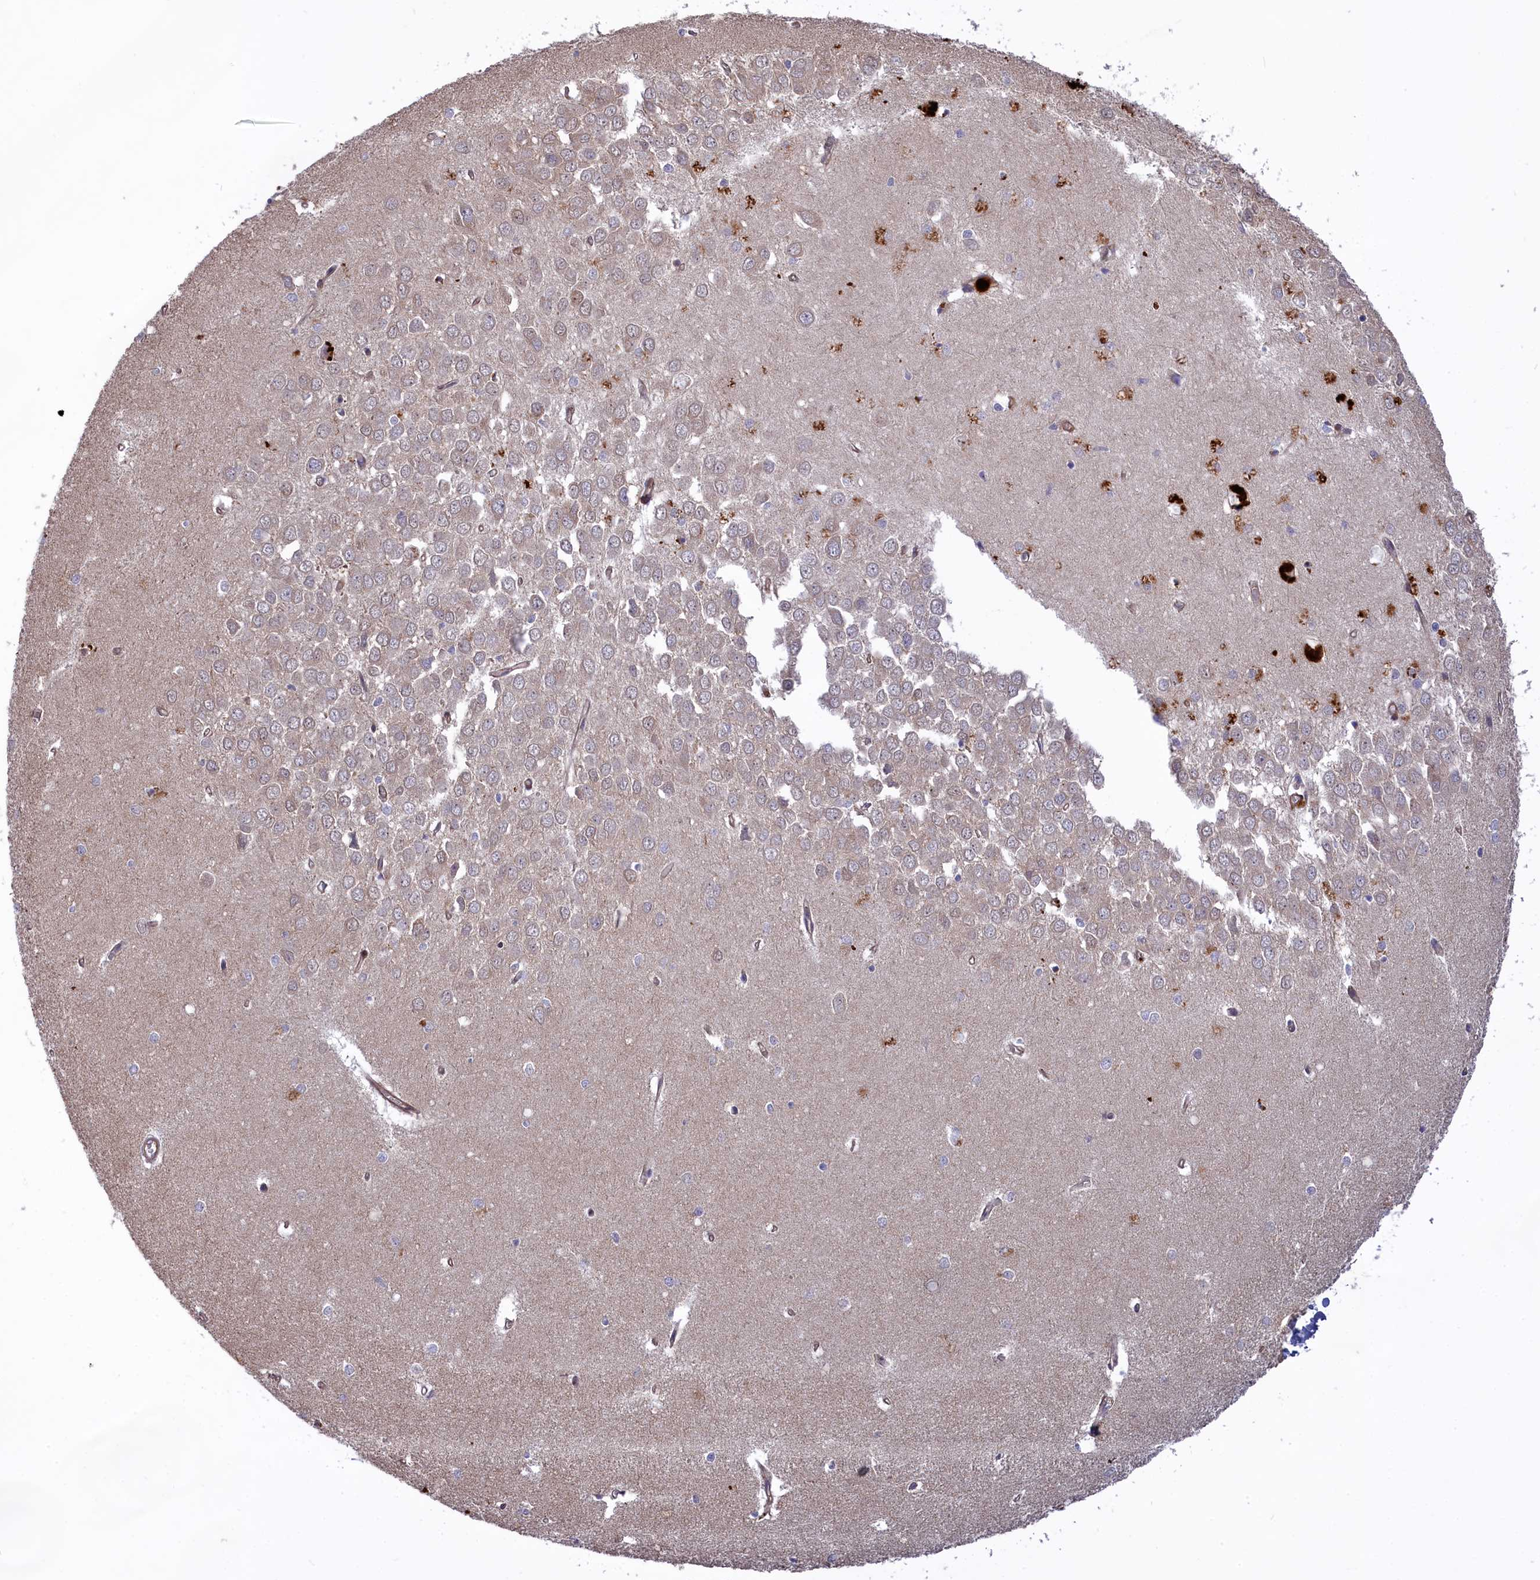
{"staining": {"intensity": "moderate", "quantity": "<25%", "location": "cytoplasmic/membranous"}, "tissue": "hippocampus", "cell_type": "Glial cells", "image_type": "normal", "snomed": [{"axis": "morphology", "description": "Normal tissue, NOS"}, {"axis": "topography", "description": "Hippocampus"}], "caption": "Normal hippocampus shows moderate cytoplasmic/membranous positivity in approximately <25% of glial cells The protein is shown in brown color, while the nuclei are stained blue..", "gene": "DDX60L", "patient": {"sex": "female", "age": 64}}